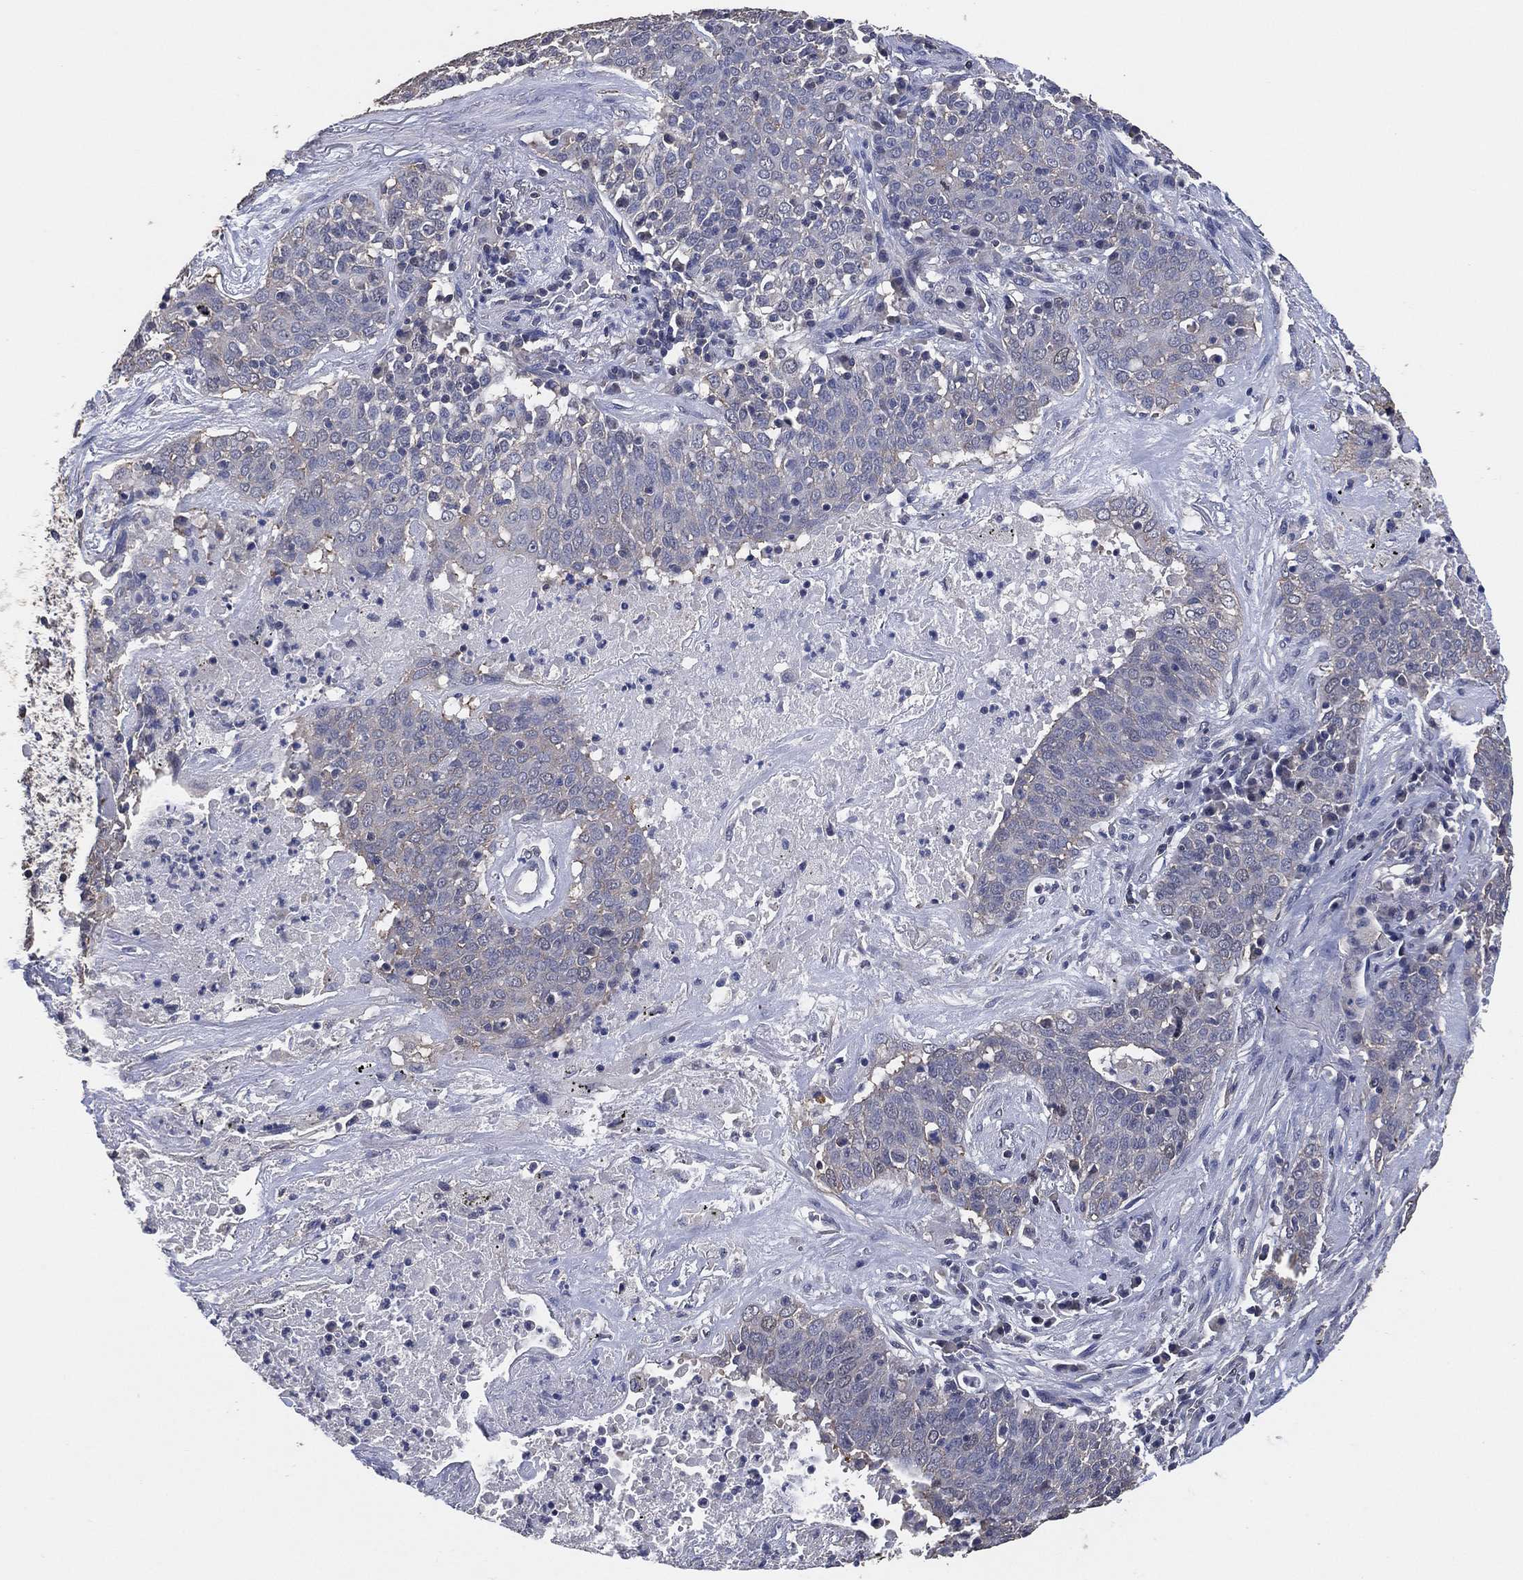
{"staining": {"intensity": "negative", "quantity": "none", "location": "none"}, "tissue": "lung cancer", "cell_type": "Tumor cells", "image_type": "cancer", "snomed": [{"axis": "morphology", "description": "Squamous cell carcinoma, NOS"}, {"axis": "topography", "description": "Lung"}], "caption": "DAB immunohistochemical staining of human lung cancer displays no significant positivity in tumor cells. (DAB immunohistochemistry (IHC), high magnification).", "gene": "KLK5", "patient": {"sex": "male", "age": 82}}